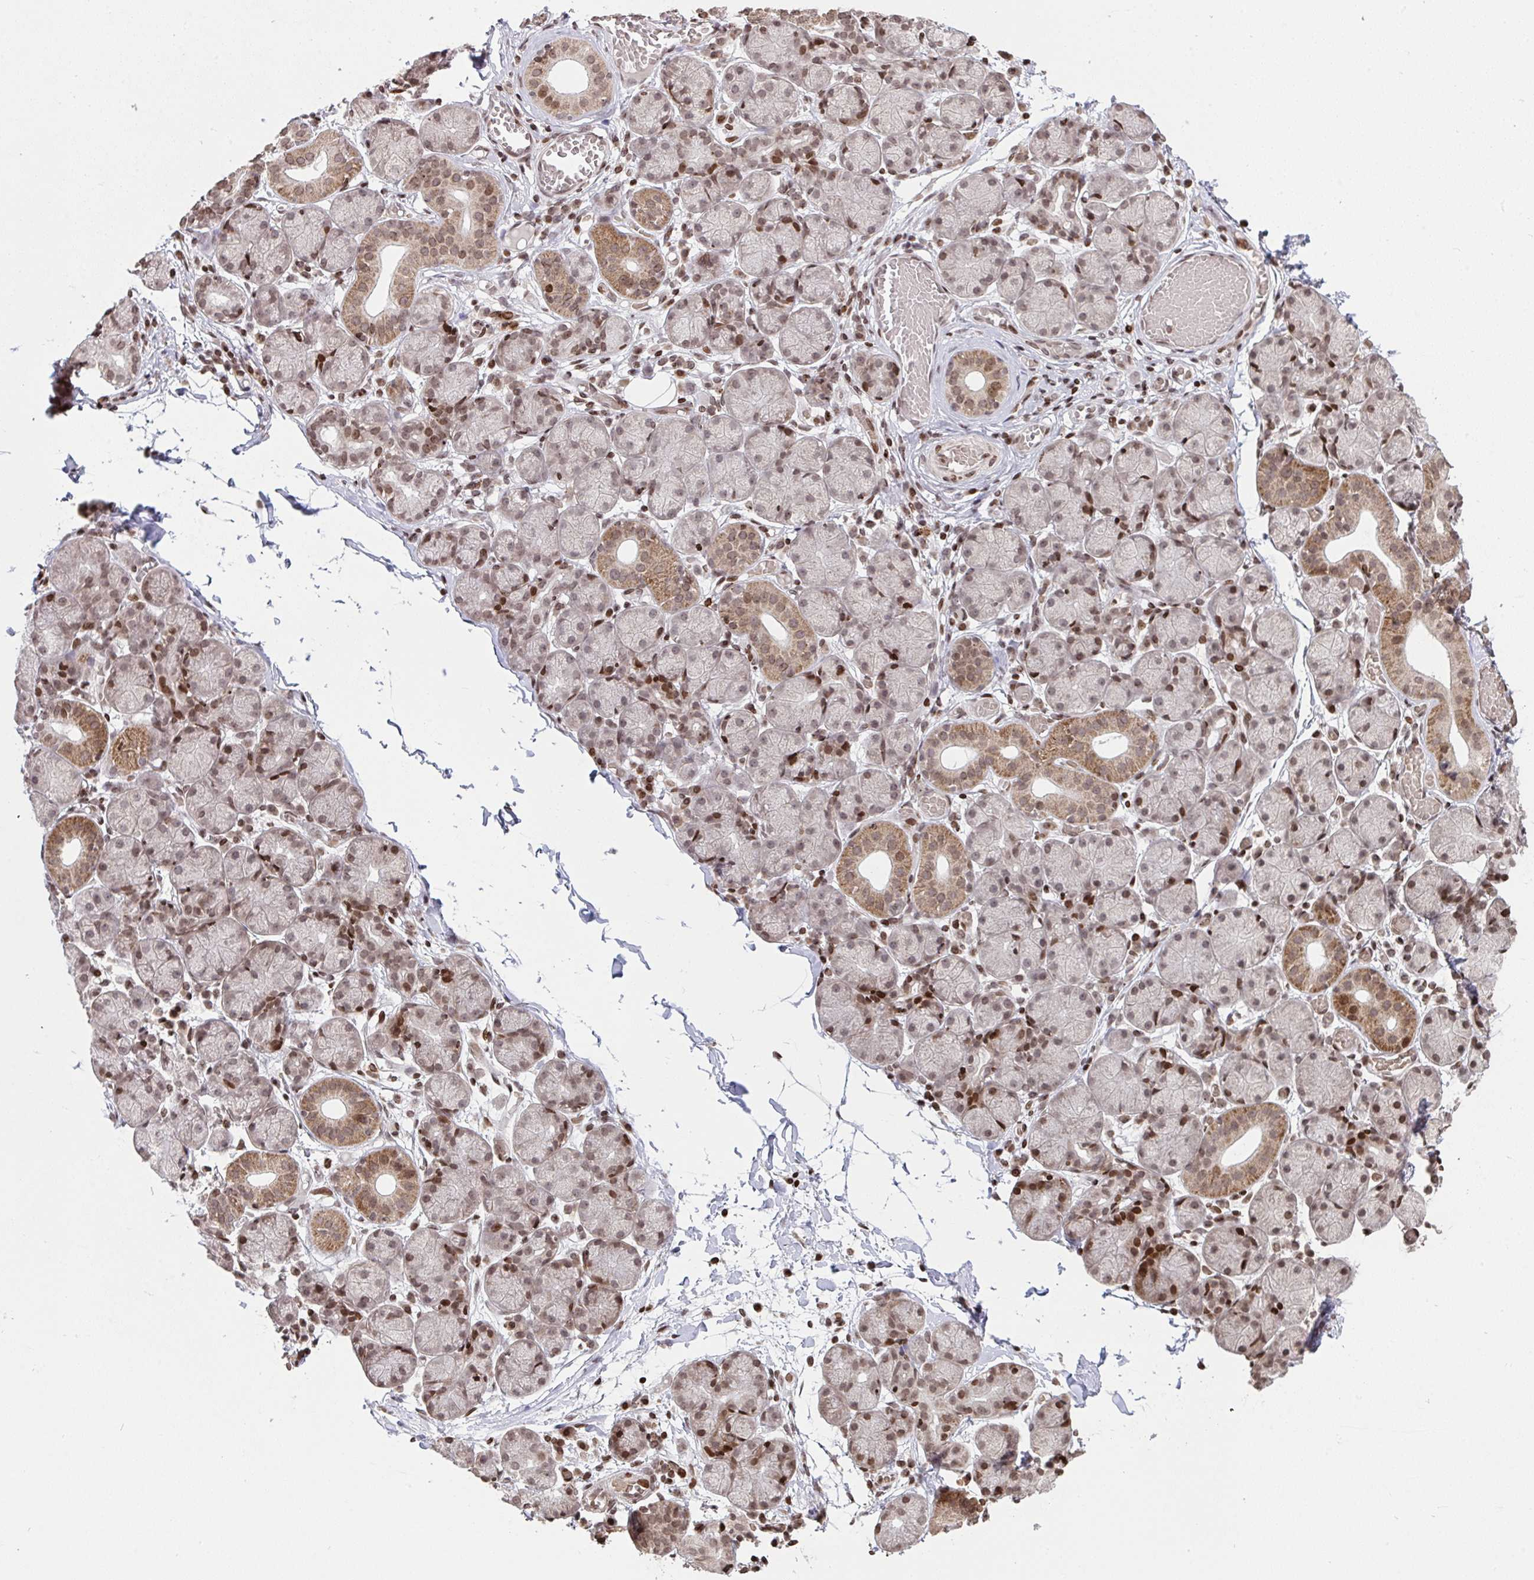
{"staining": {"intensity": "moderate", "quantity": "25%-75%", "location": "cytoplasmic/membranous,nuclear"}, "tissue": "salivary gland", "cell_type": "Glandular cells", "image_type": "normal", "snomed": [{"axis": "morphology", "description": "Normal tissue, NOS"}, {"axis": "topography", "description": "Salivary gland"}], "caption": "Immunohistochemical staining of normal salivary gland demonstrates moderate cytoplasmic/membranous,nuclear protein expression in about 25%-75% of glandular cells.", "gene": "NIP7", "patient": {"sex": "female", "age": 24}}